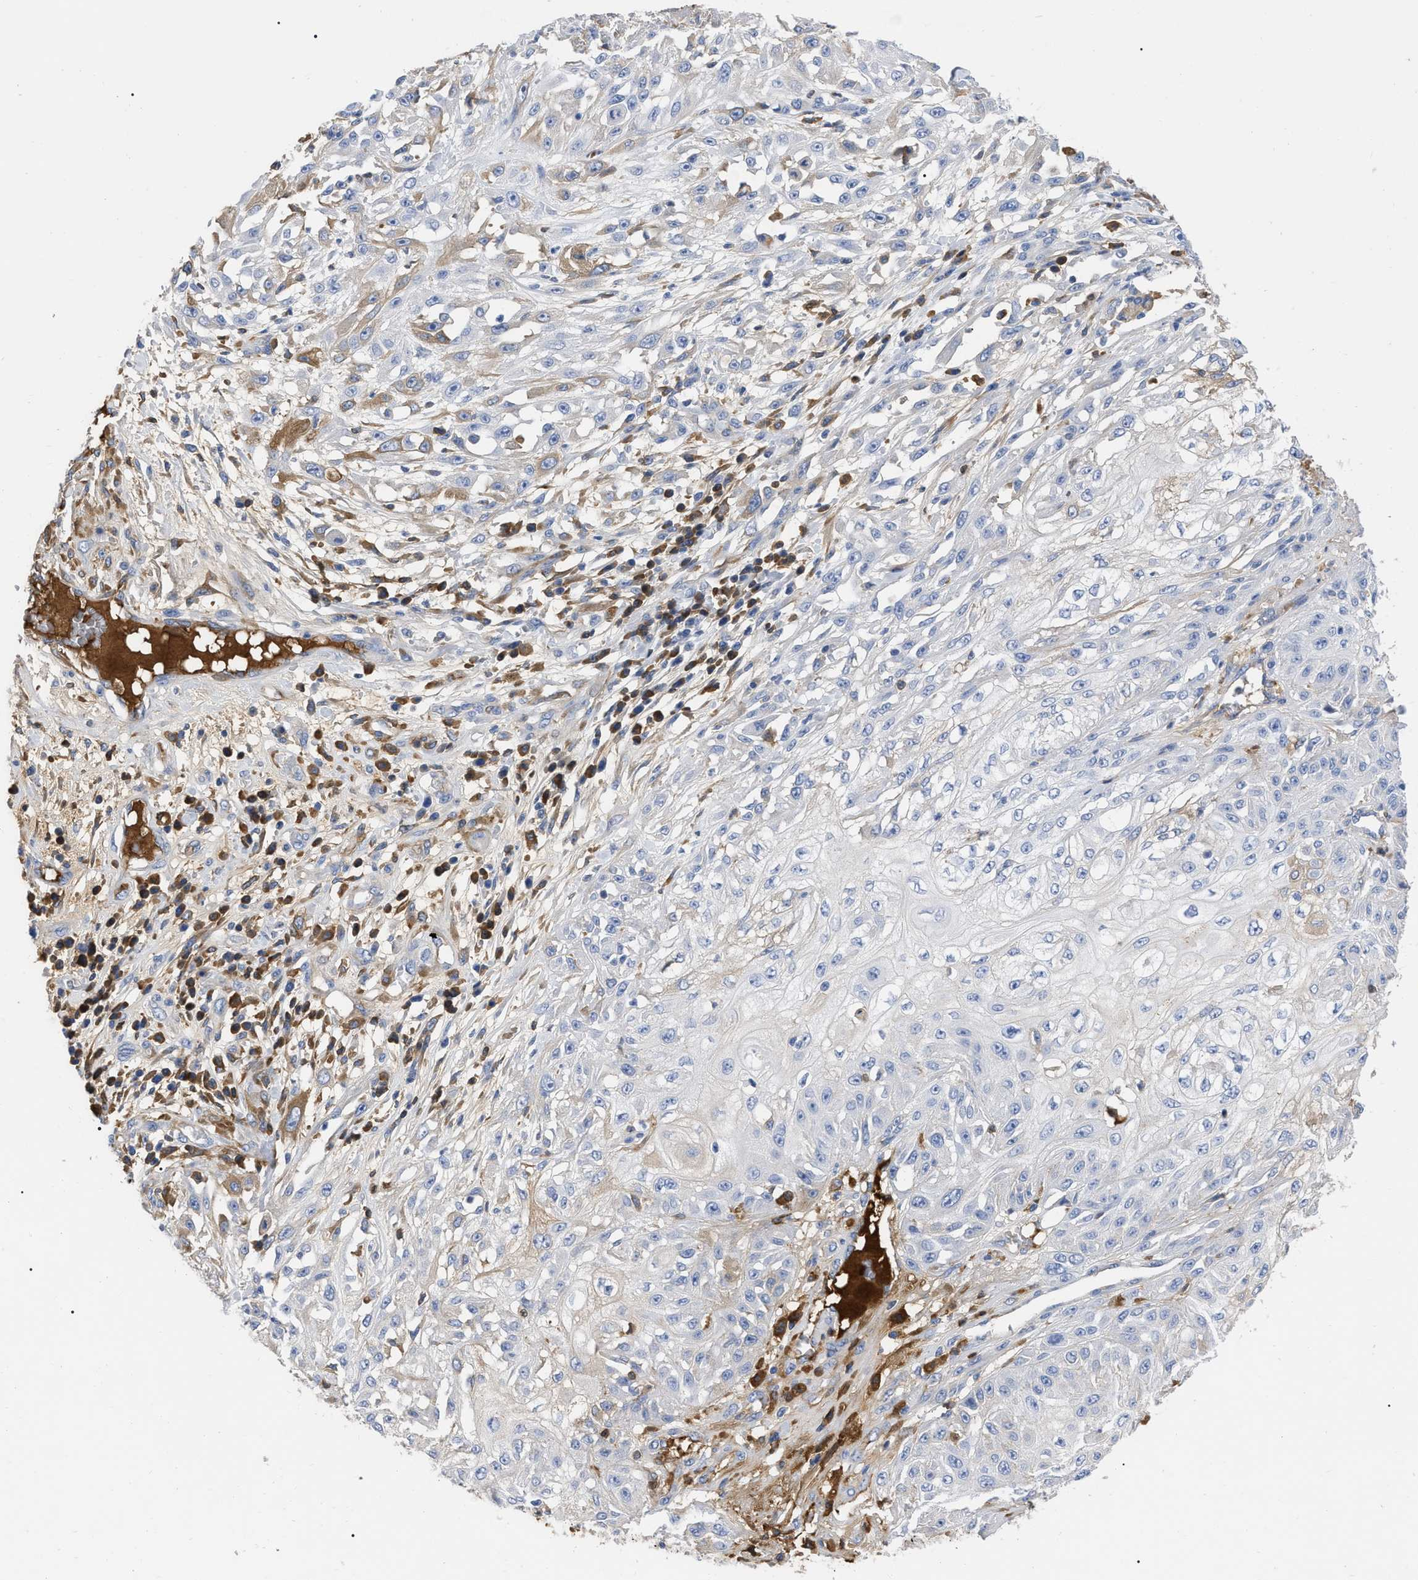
{"staining": {"intensity": "weak", "quantity": "<25%", "location": "cytoplasmic/membranous"}, "tissue": "skin cancer", "cell_type": "Tumor cells", "image_type": "cancer", "snomed": [{"axis": "morphology", "description": "Squamous cell carcinoma, NOS"}, {"axis": "morphology", "description": "Squamous cell carcinoma, metastatic, NOS"}, {"axis": "topography", "description": "Skin"}, {"axis": "topography", "description": "Lymph node"}], "caption": "IHC histopathology image of human skin cancer stained for a protein (brown), which demonstrates no staining in tumor cells.", "gene": "IGHV5-51", "patient": {"sex": "male", "age": 75}}